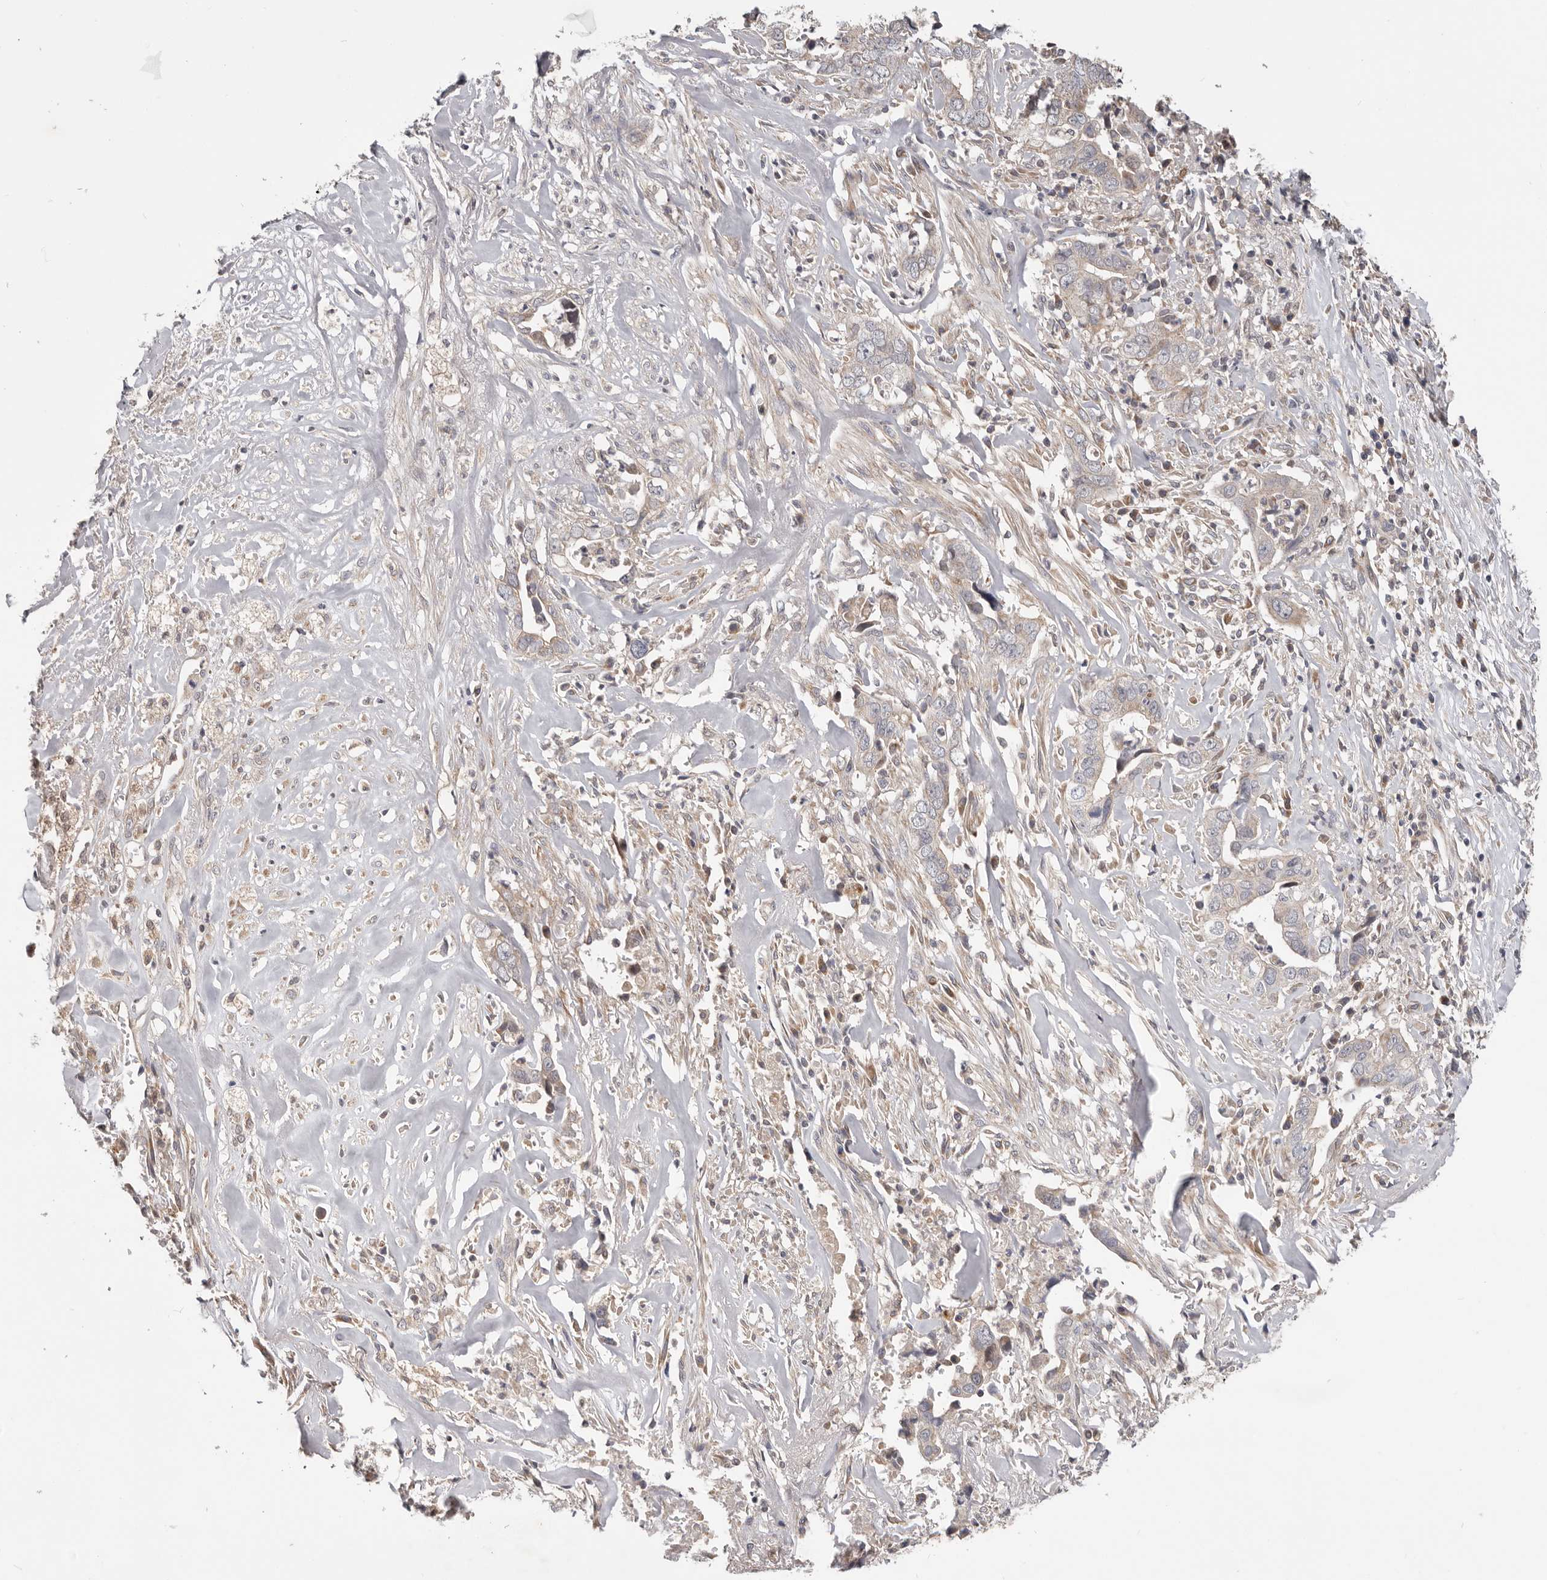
{"staining": {"intensity": "weak", "quantity": "<25%", "location": "cytoplasmic/membranous"}, "tissue": "liver cancer", "cell_type": "Tumor cells", "image_type": "cancer", "snomed": [{"axis": "morphology", "description": "Cholangiocarcinoma"}, {"axis": "topography", "description": "Liver"}], "caption": "IHC of human liver cholangiocarcinoma shows no staining in tumor cells.", "gene": "LRP6", "patient": {"sex": "female", "age": 79}}